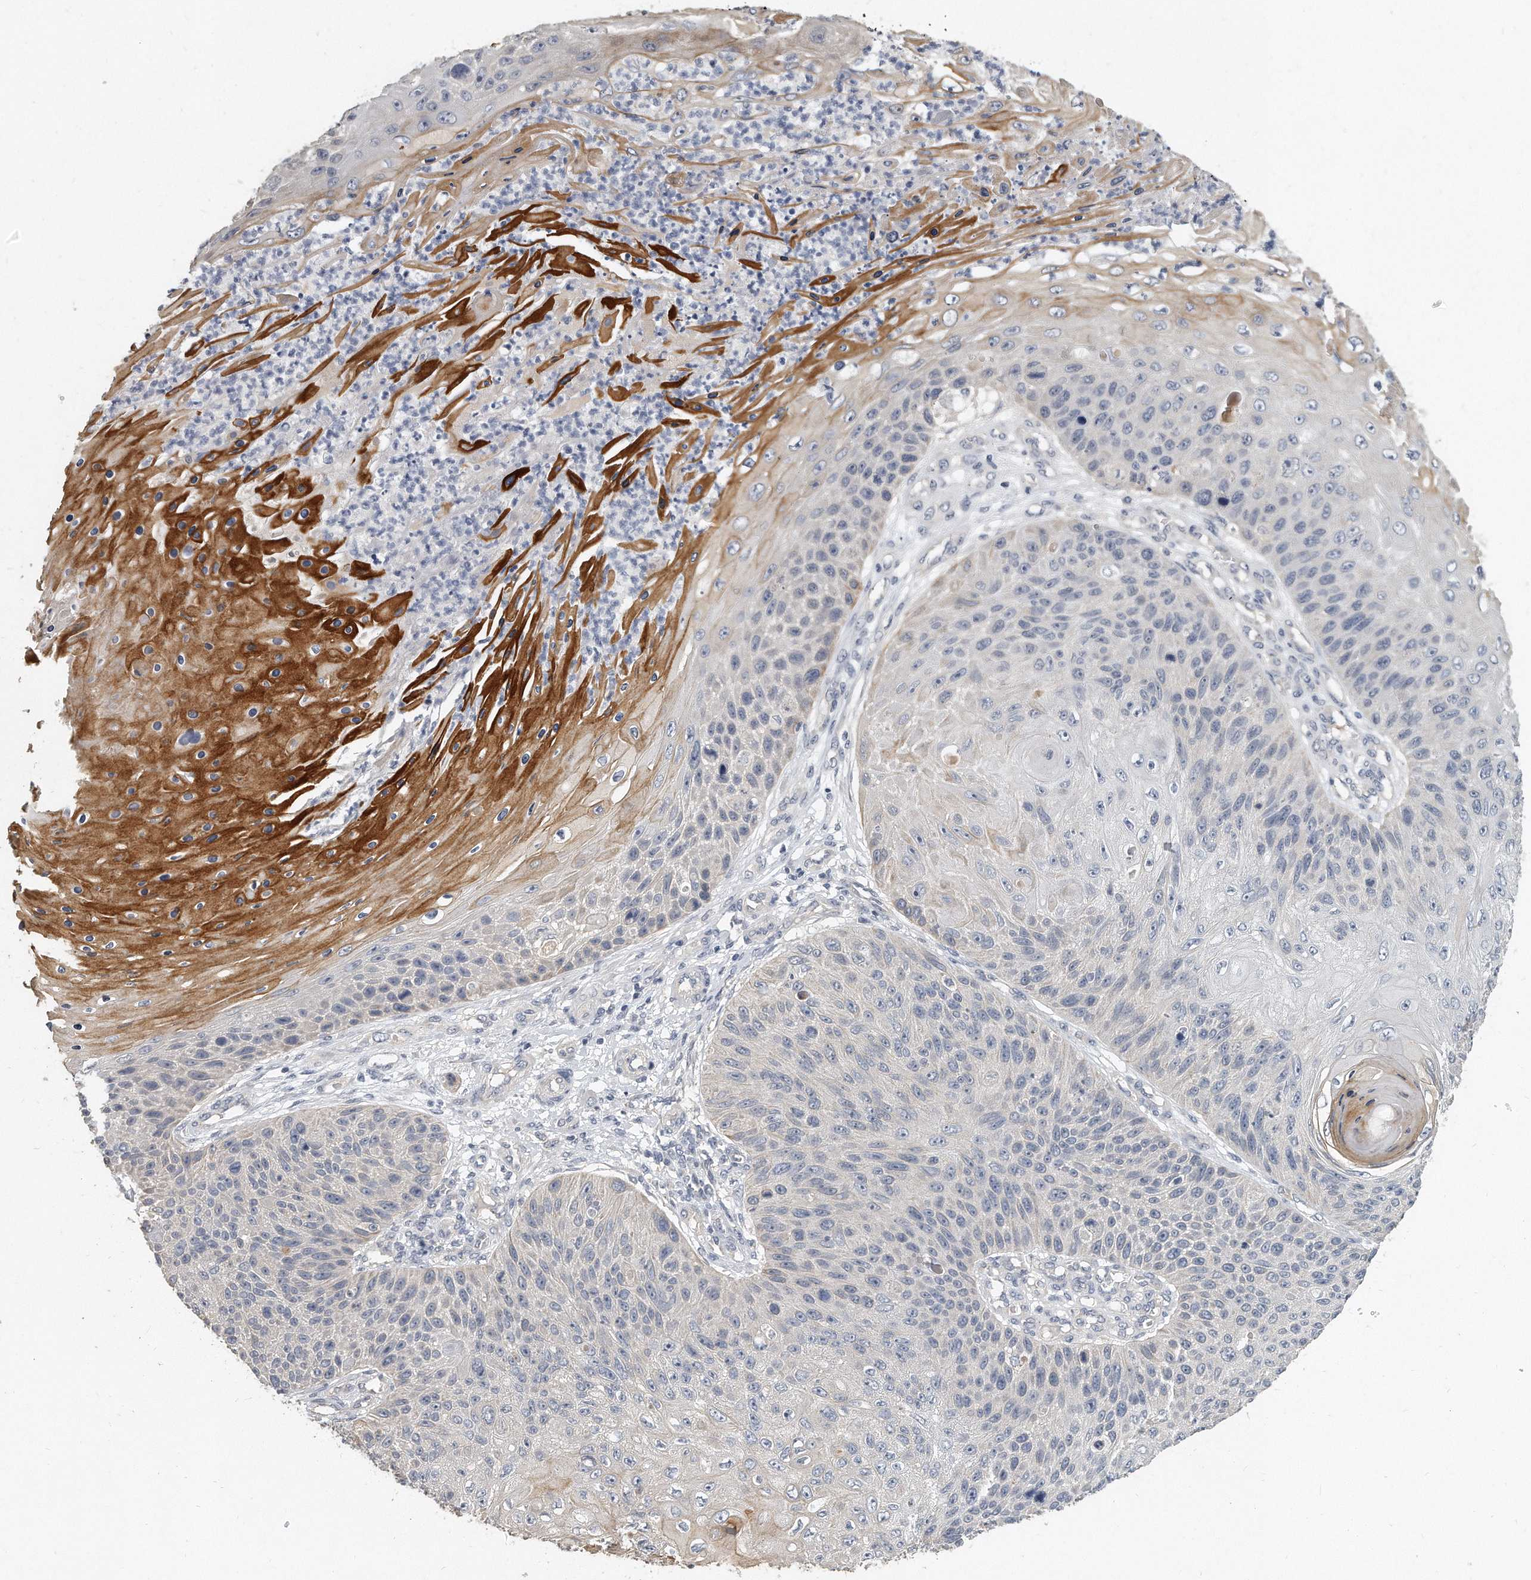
{"staining": {"intensity": "moderate", "quantity": "<25%", "location": "cytoplasmic/membranous"}, "tissue": "skin cancer", "cell_type": "Tumor cells", "image_type": "cancer", "snomed": [{"axis": "morphology", "description": "Squamous cell carcinoma, NOS"}, {"axis": "topography", "description": "Skin"}], "caption": "Squamous cell carcinoma (skin) stained for a protein (brown) reveals moderate cytoplasmic/membranous positive staining in about <25% of tumor cells.", "gene": "KLHL7", "patient": {"sex": "female", "age": 88}}